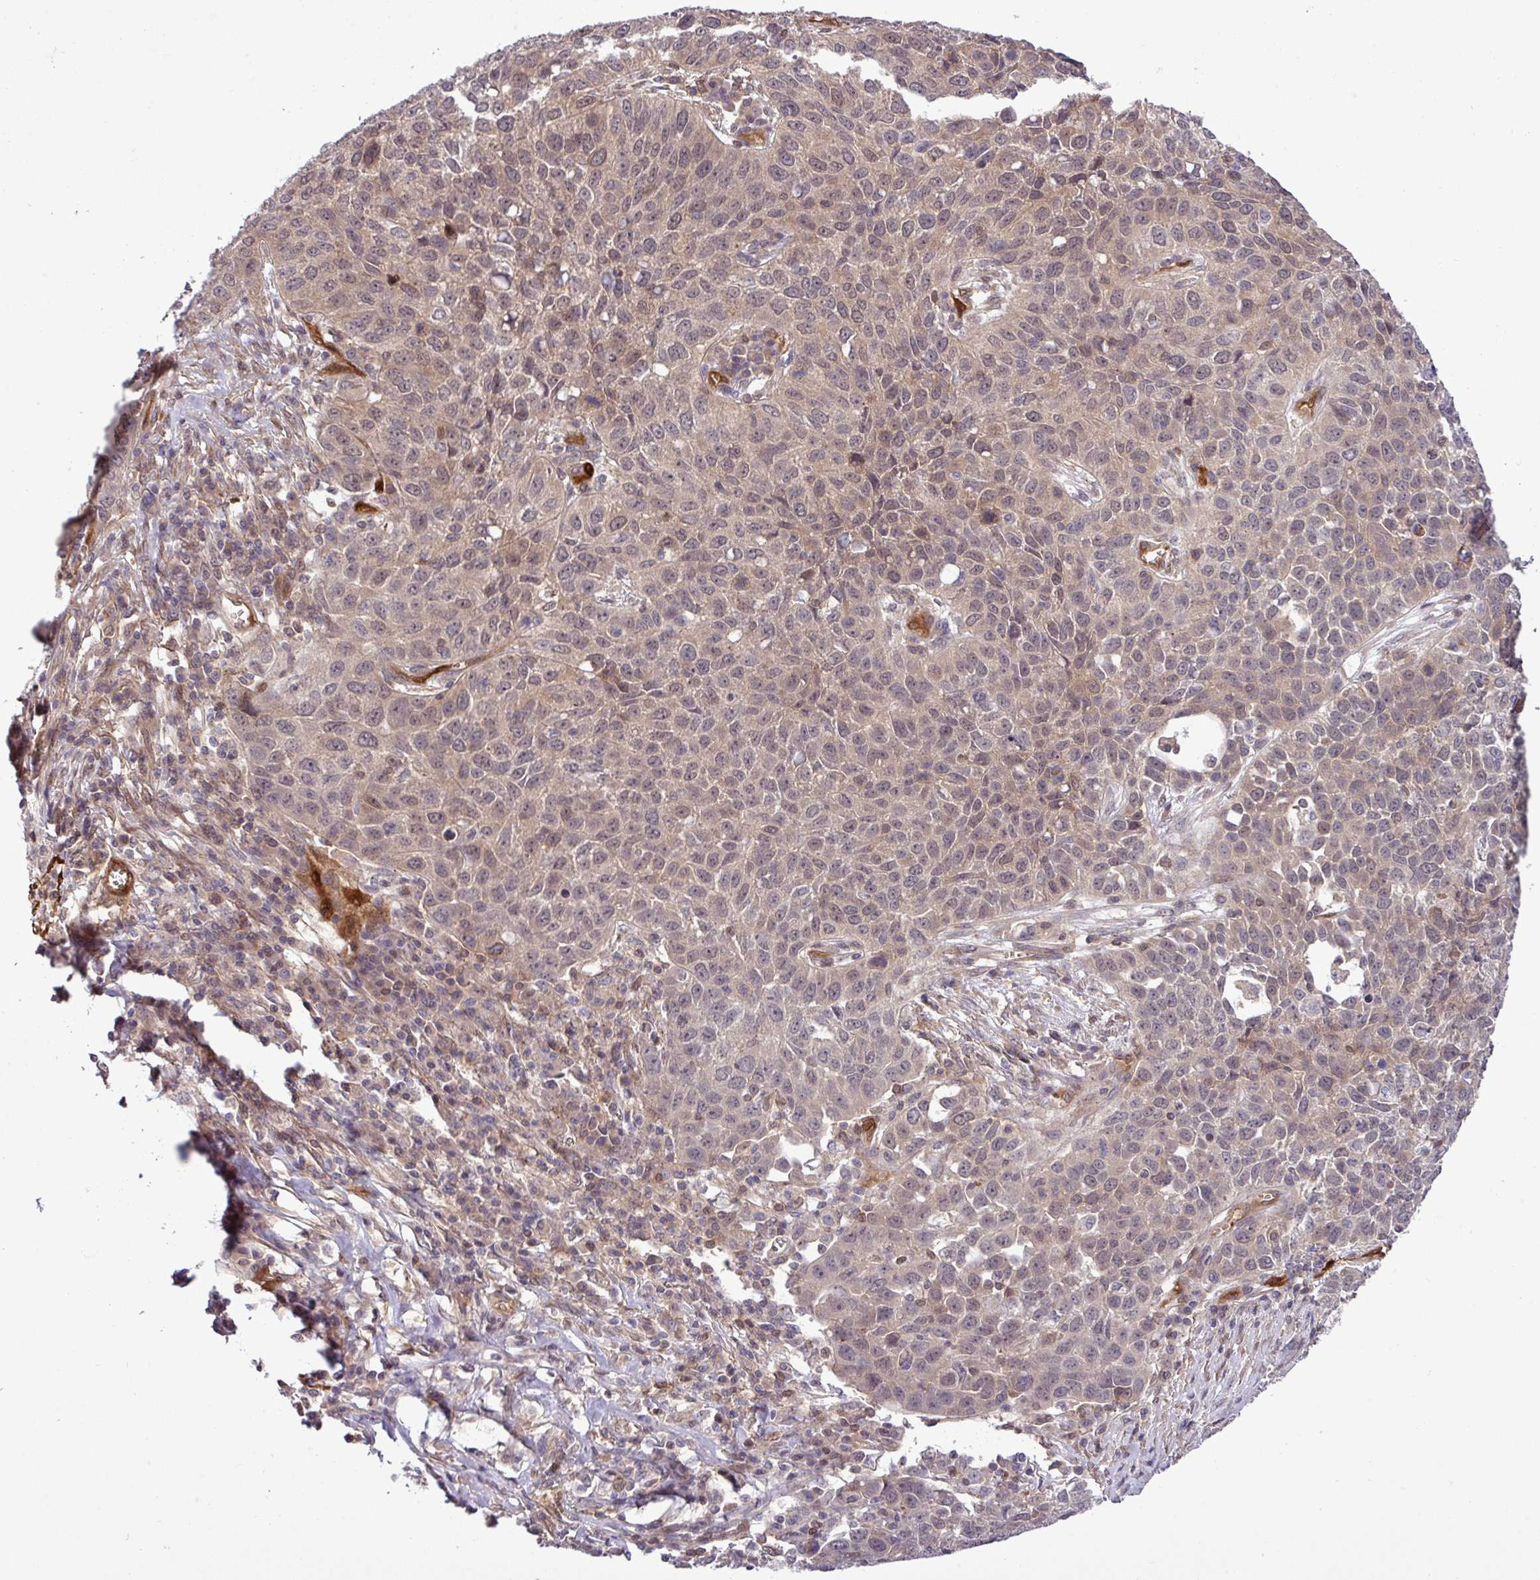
{"staining": {"intensity": "weak", "quantity": "25%-75%", "location": "cytoplasmic/membranous"}, "tissue": "lung cancer", "cell_type": "Tumor cells", "image_type": "cancer", "snomed": [{"axis": "morphology", "description": "Squamous cell carcinoma, NOS"}, {"axis": "topography", "description": "Lung"}], "caption": "DAB immunohistochemical staining of human lung cancer displays weak cytoplasmic/membranous protein staining in approximately 25%-75% of tumor cells. (DAB IHC, brown staining for protein, blue staining for nuclei).", "gene": "CARHSP1", "patient": {"sex": "male", "age": 76}}